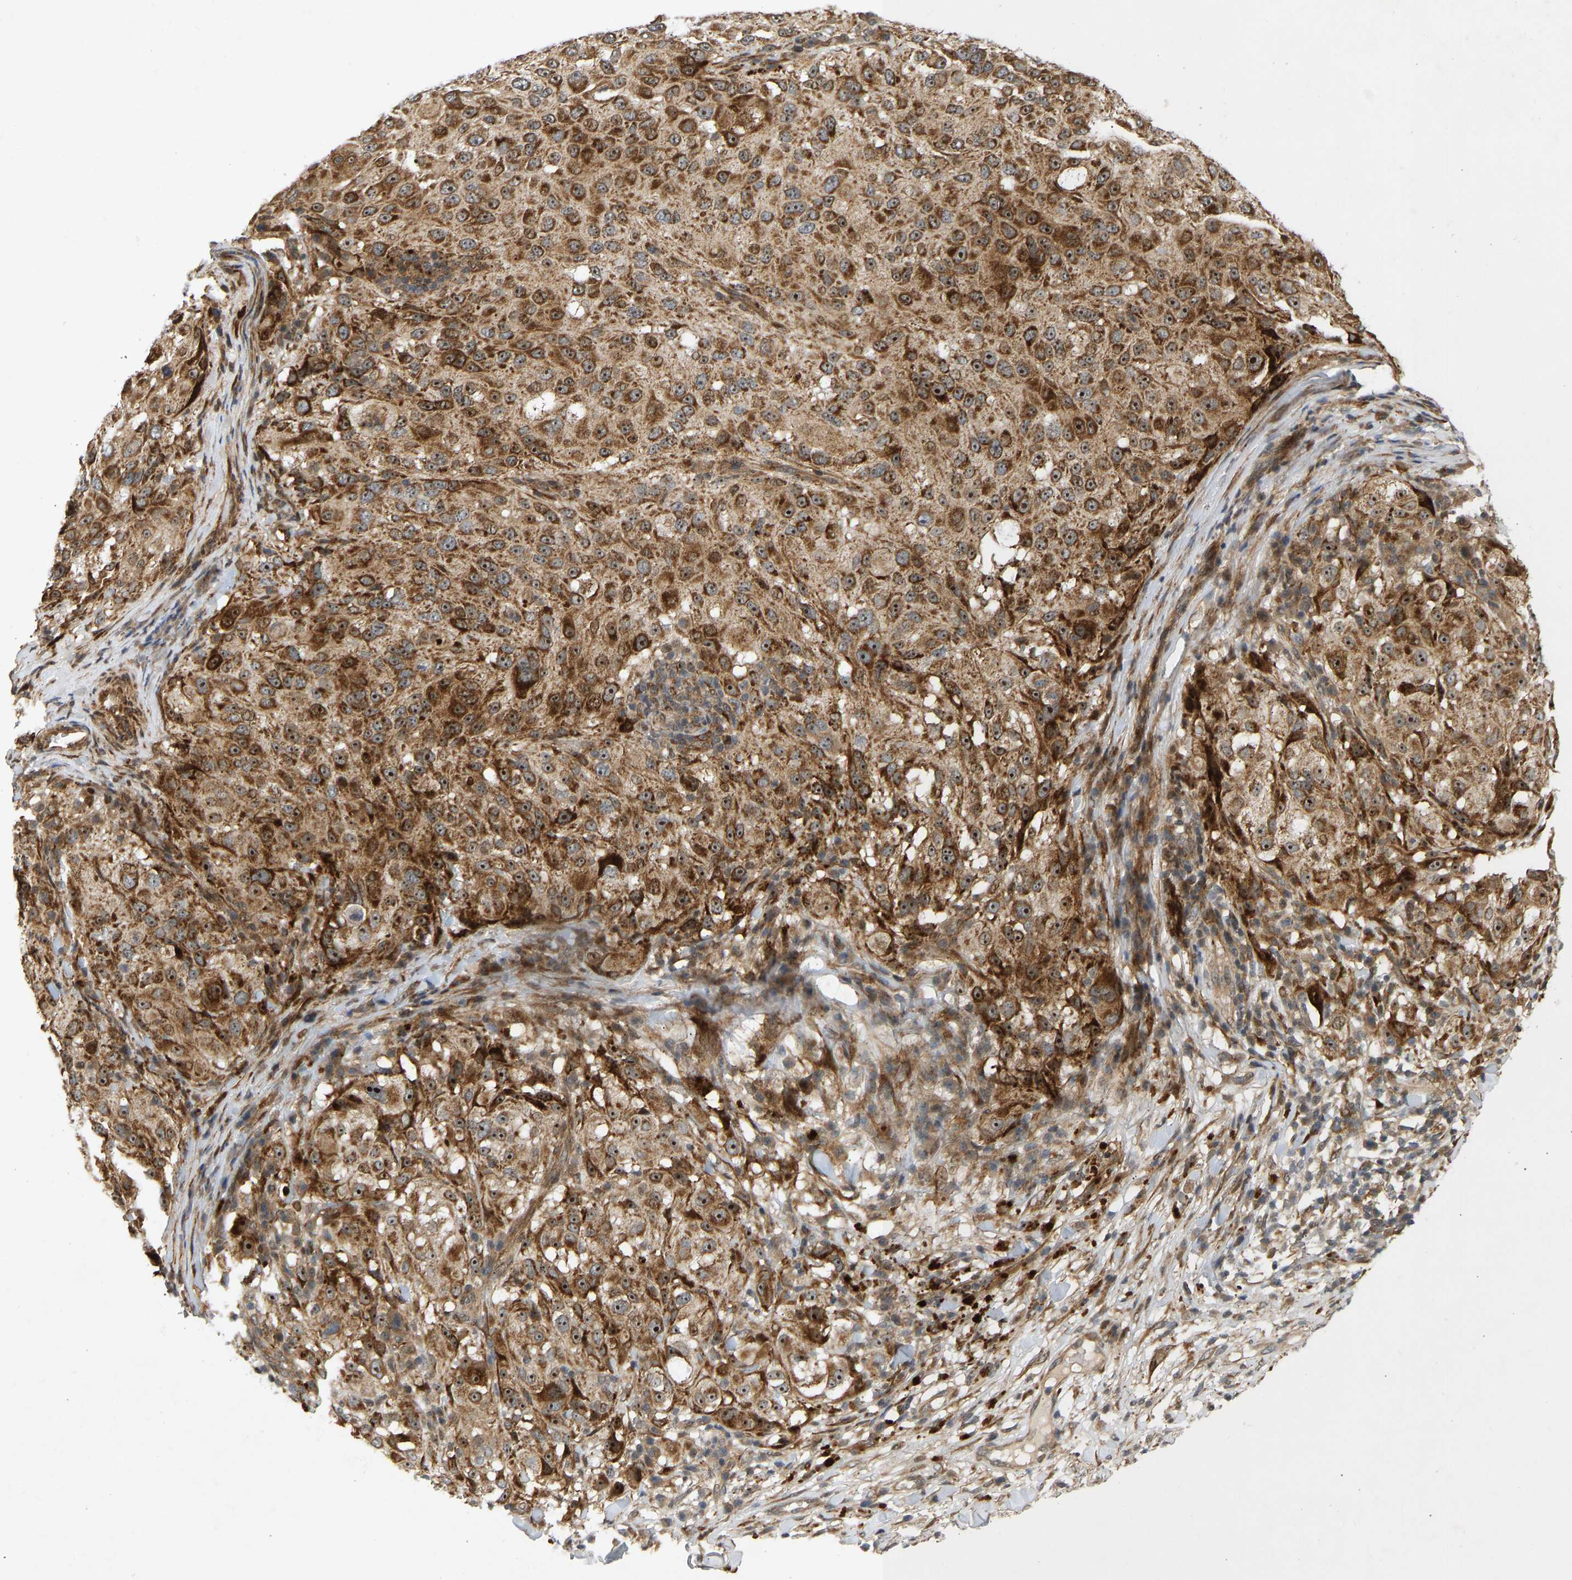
{"staining": {"intensity": "moderate", "quantity": ">75%", "location": "cytoplasmic/membranous,nuclear"}, "tissue": "melanoma", "cell_type": "Tumor cells", "image_type": "cancer", "snomed": [{"axis": "morphology", "description": "Necrosis, NOS"}, {"axis": "morphology", "description": "Malignant melanoma, NOS"}, {"axis": "topography", "description": "Skin"}], "caption": "A micrograph of malignant melanoma stained for a protein reveals moderate cytoplasmic/membranous and nuclear brown staining in tumor cells.", "gene": "BAG1", "patient": {"sex": "female", "age": 87}}